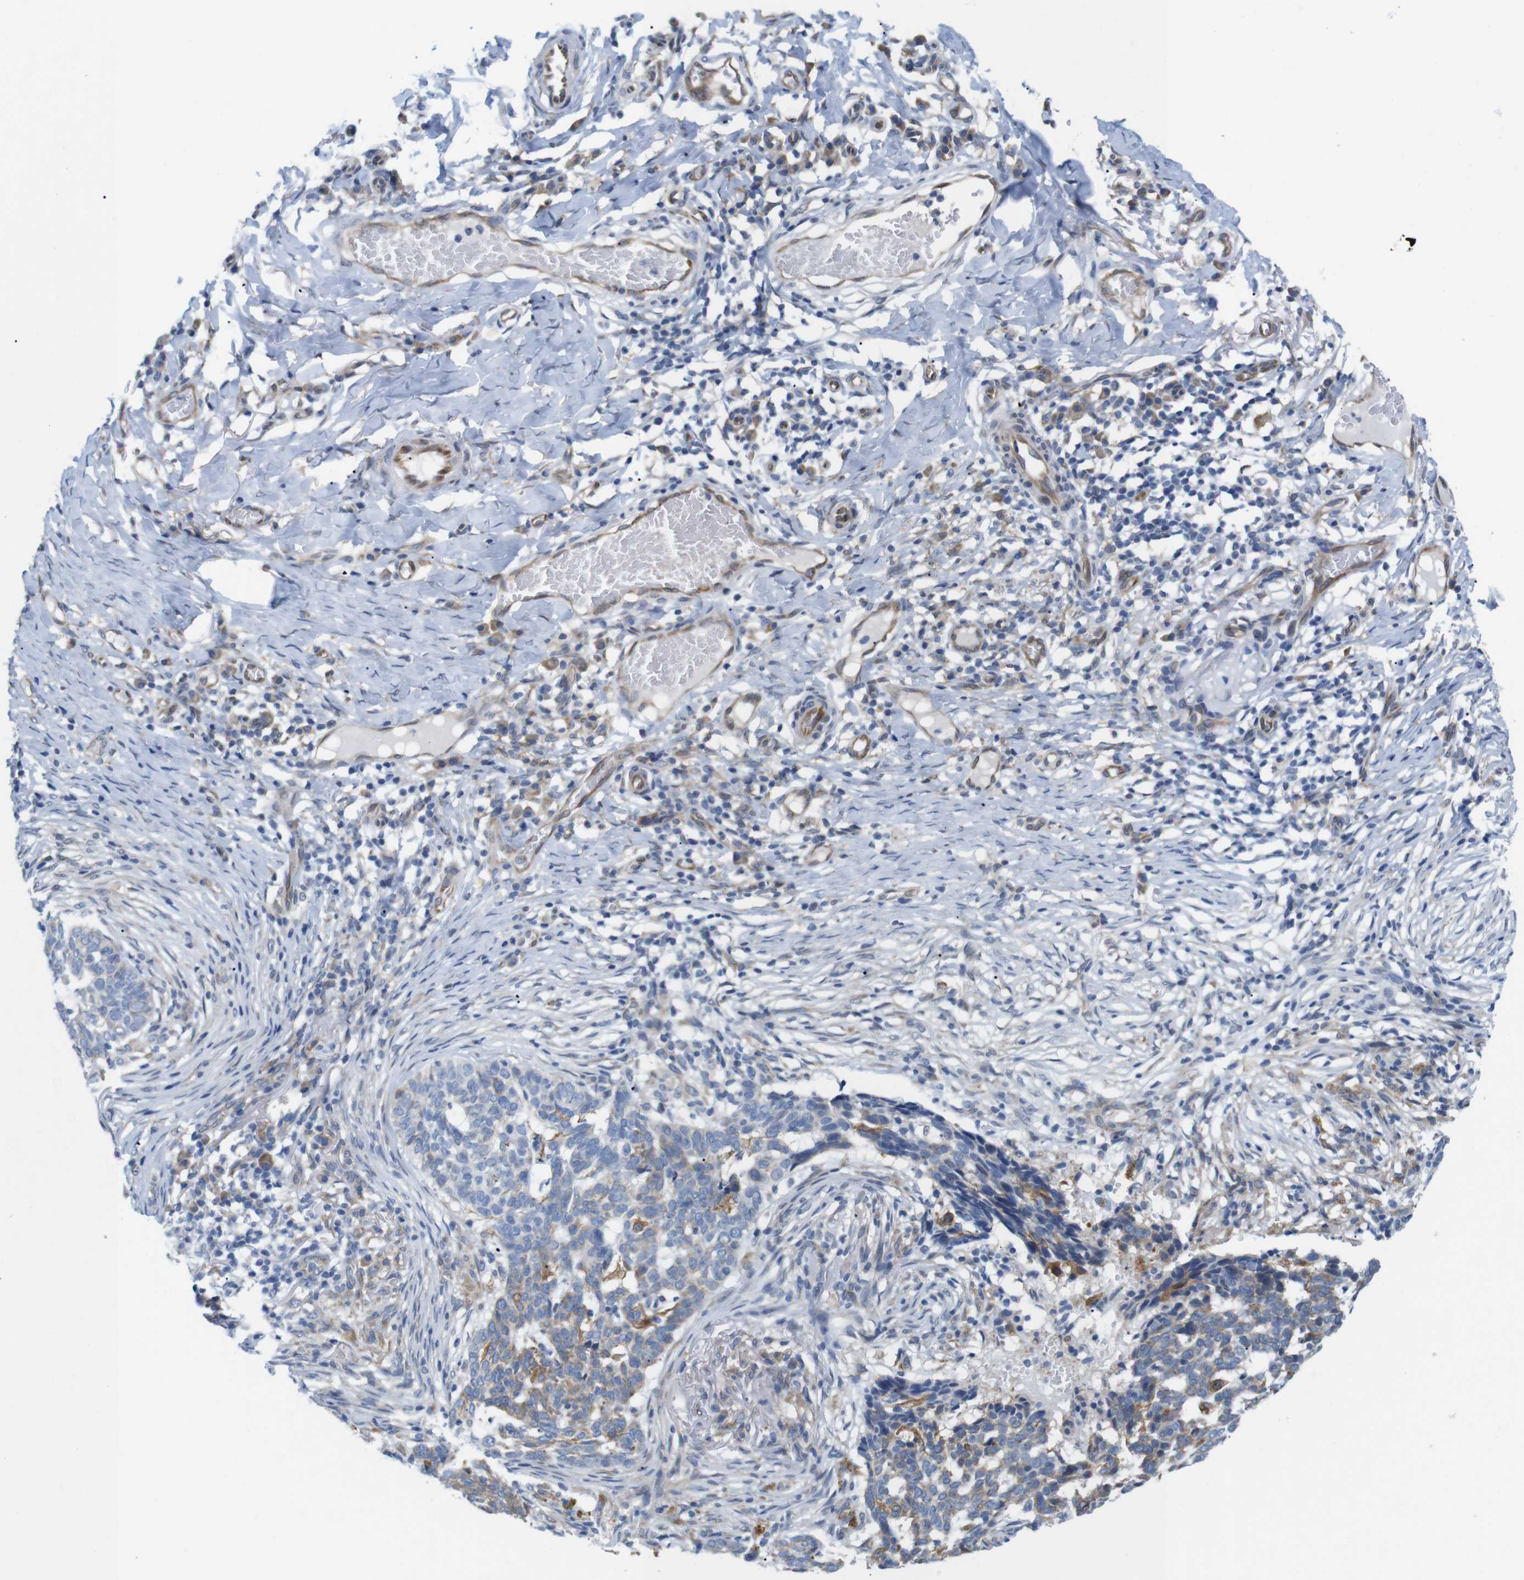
{"staining": {"intensity": "moderate", "quantity": ">75%", "location": "cytoplasmic/membranous"}, "tissue": "skin cancer", "cell_type": "Tumor cells", "image_type": "cancer", "snomed": [{"axis": "morphology", "description": "Basal cell carcinoma"}, {"axis": "topography", "description": "Skin"}], "caption": "Basal cell carcinoma (skin) stained with immunohistochemistry exhibits moderate cytoplasmic/membranous positivity in about >75% of tumor cells. Using DAB (brown) and hematoxylin (blue) stains, captured at high magnification using brightfield microscopy.", "gene": "HACD3", "patient": {"sex": "male", "age": 85}}